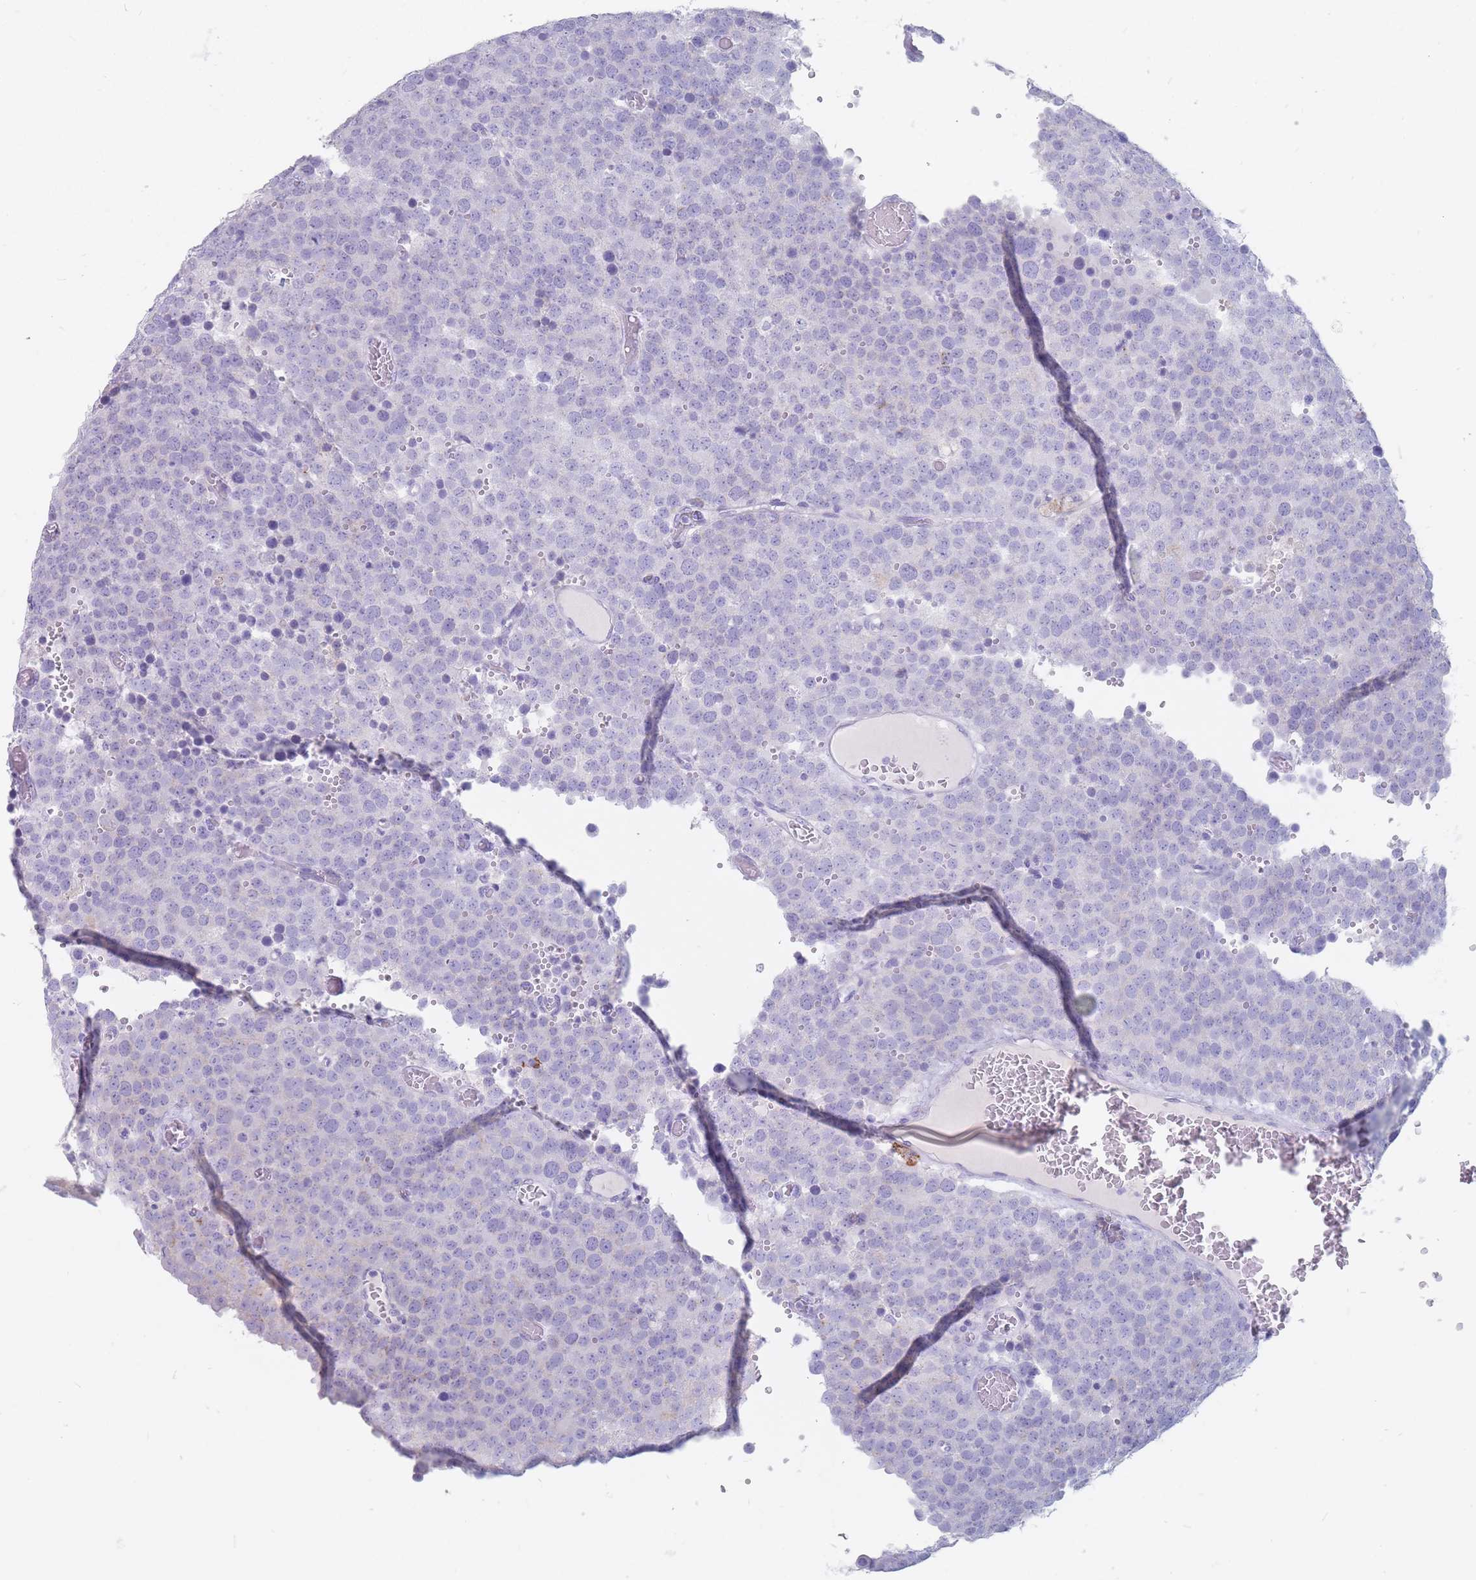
{"staining": {"intensity": "negative", "quantity": "none", "location": "none"}, "tissue": "testis cancer", "cell_type": "Tumor cells", "image_type": "cancer", "snomed": [{"axis": "morphology", "description": "Normal tissue, NOS"}, {"axis": "morphology", "description": "Seminoma, NOS"}, {"axis": "topography", "description": "Testis"}], "caption": "Immunohistochemical staining of human testis cancer shows no significant staining in tumor cells.", "gene": "ST3GAL5", "patient": {"sex": "male", "age": 71}}